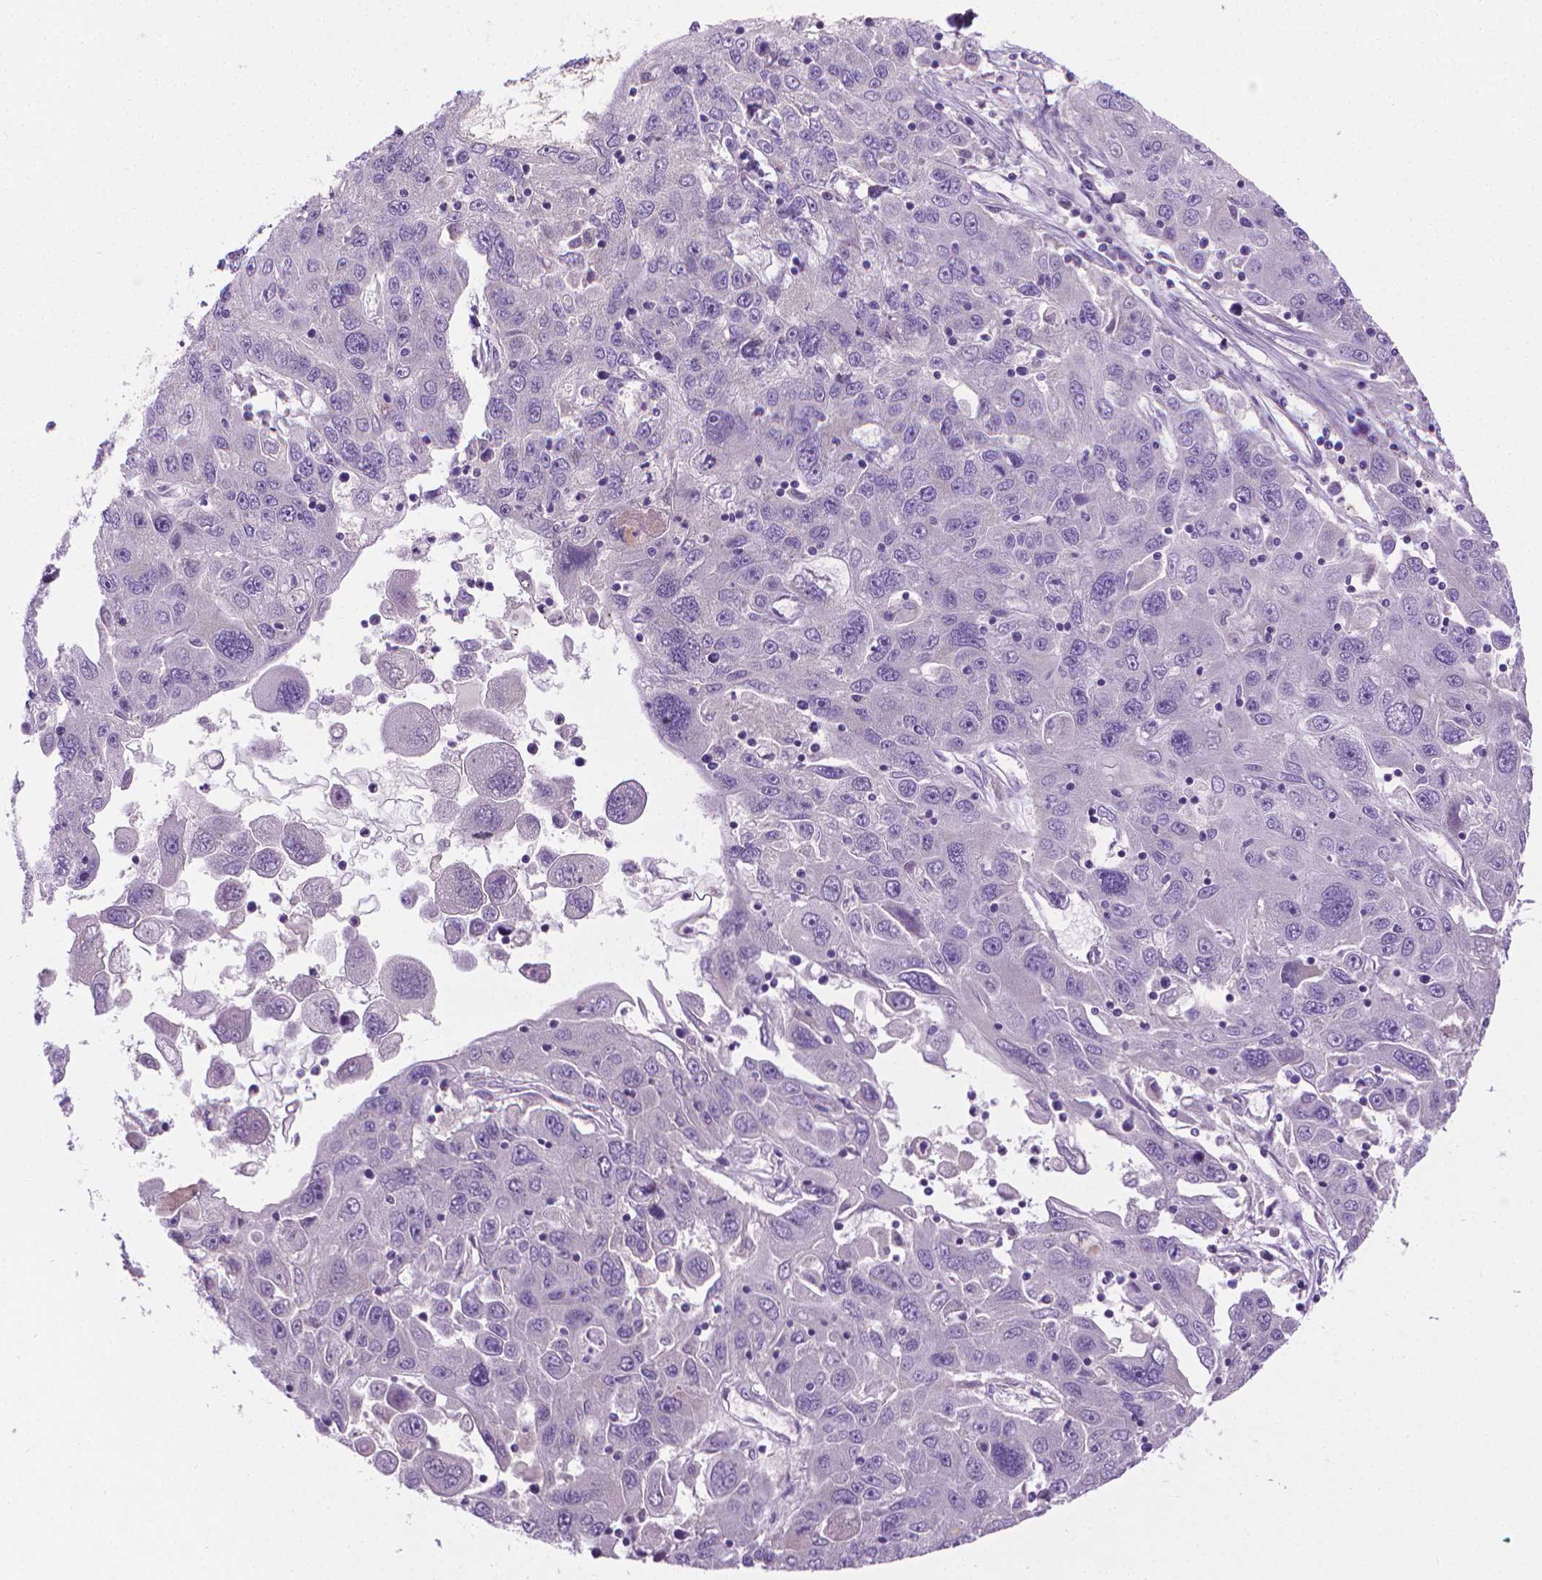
{"staining": {"intensity": "negative", "quantity": "none", "location": "none"}, "tissue": "stomach cancer", "cell_type": "Tumor cells", "image_type": "cancer", "snomed": [{"axis": "morphology", "description": "Adenocarcinoma, NOS"}, {"axis": "topography", "description": "Stomach"}], "caption": "DAB immunohistochemical staining of adenocarcinoma (stomach) demonstrates no significant staining in tumor cells.", "gene": "SLC51B", "patient": {"sex": "male", "age": 56}}